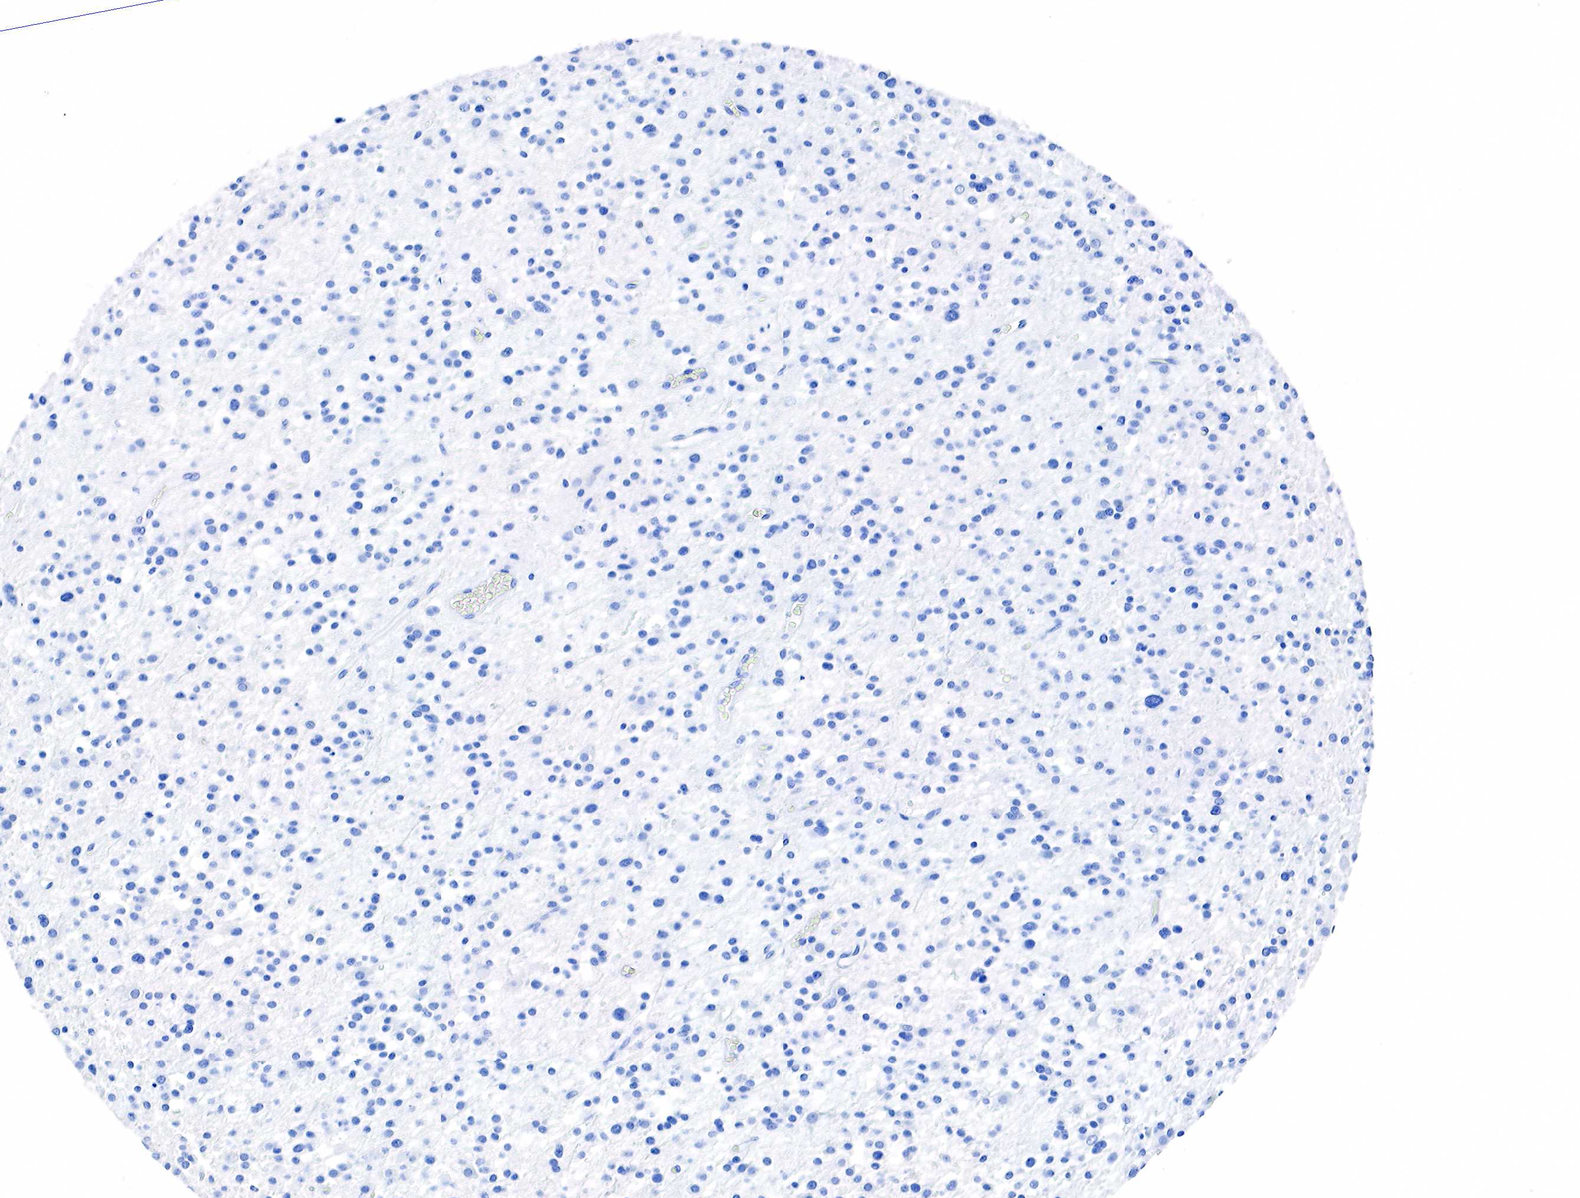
{"staining": {"intensity": "negative", "quantity": "none", "location": "none"}, "tissue": "glioma", "cell_type": "Tumor cells", "image_type": "cancer", "snomed": [{"axis": "morphology", "description": "Glioma, malignant, Low grade"}, {"axis": "topography", "description": "Brain"}], "caption": "Immunohistochemistry (IHC) histopathology image of glioma stained for a protein (brown), which demonstrates no expression in tumor cells.", "gene": "ACP3", "patient": {"sex": "female", "age": 36}}